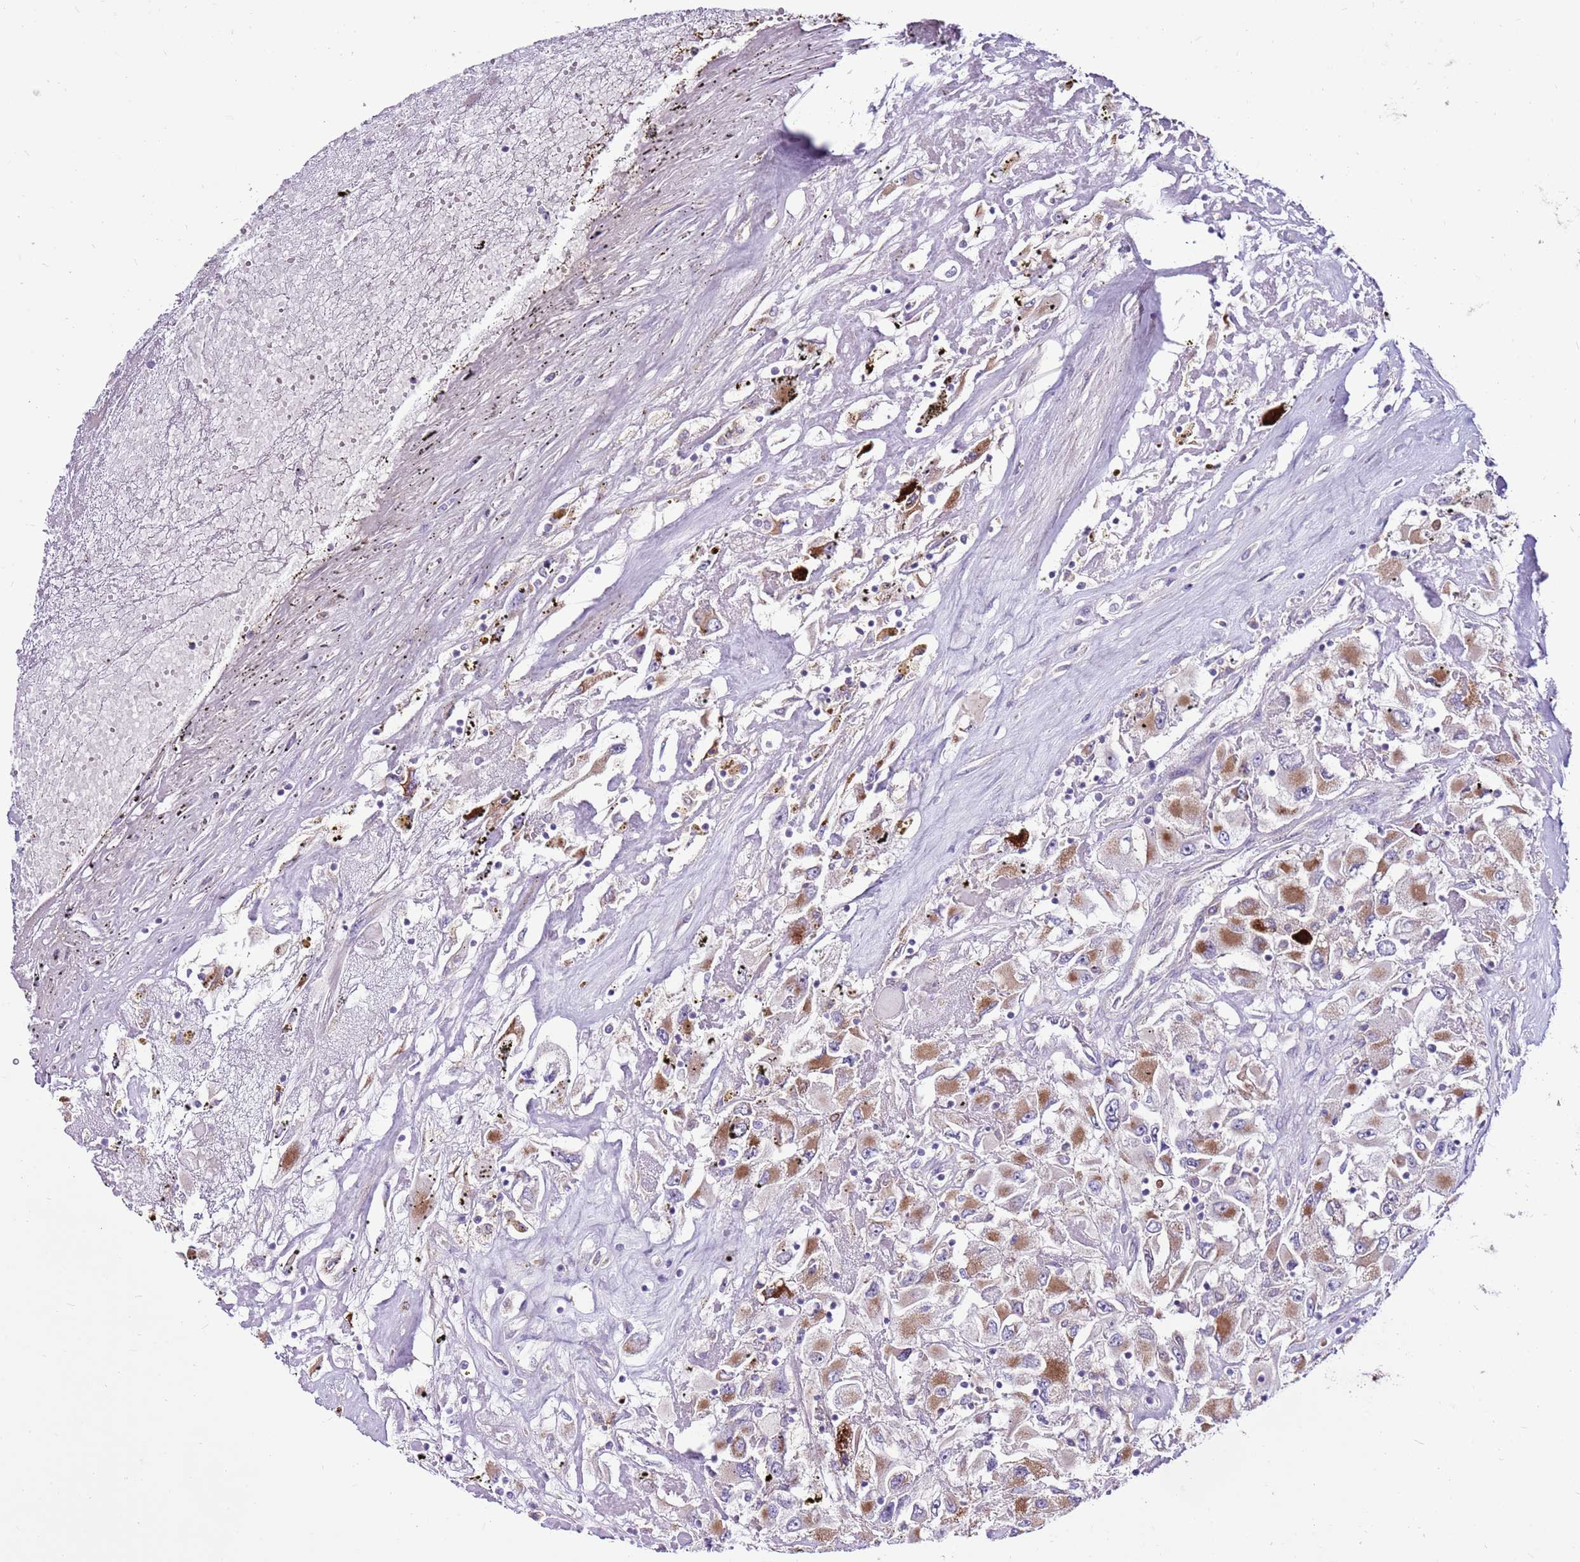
{"staining": {"intensity": "moderate", "quantity": "25%-75%", "location": "cytoplasmic/membranous"}, "tissue": "renal cancer", "cell_type": "Tumor cells", "image_type": "cancer", "snomed": [{"axis": "morphology", "description": "Adenocarcinoma, NOS"}, {"axis": "topography", "description": "Kidney"}], "caption": "Renal cancer (adenocarcinoma) stained for a protein (brown) reveals moderate cytoplasmic/membranous positive staining in approximately 25%-75% of tumor cells.", "gene": "SMG1", "patient": {"sex": "female", "age": 52}}